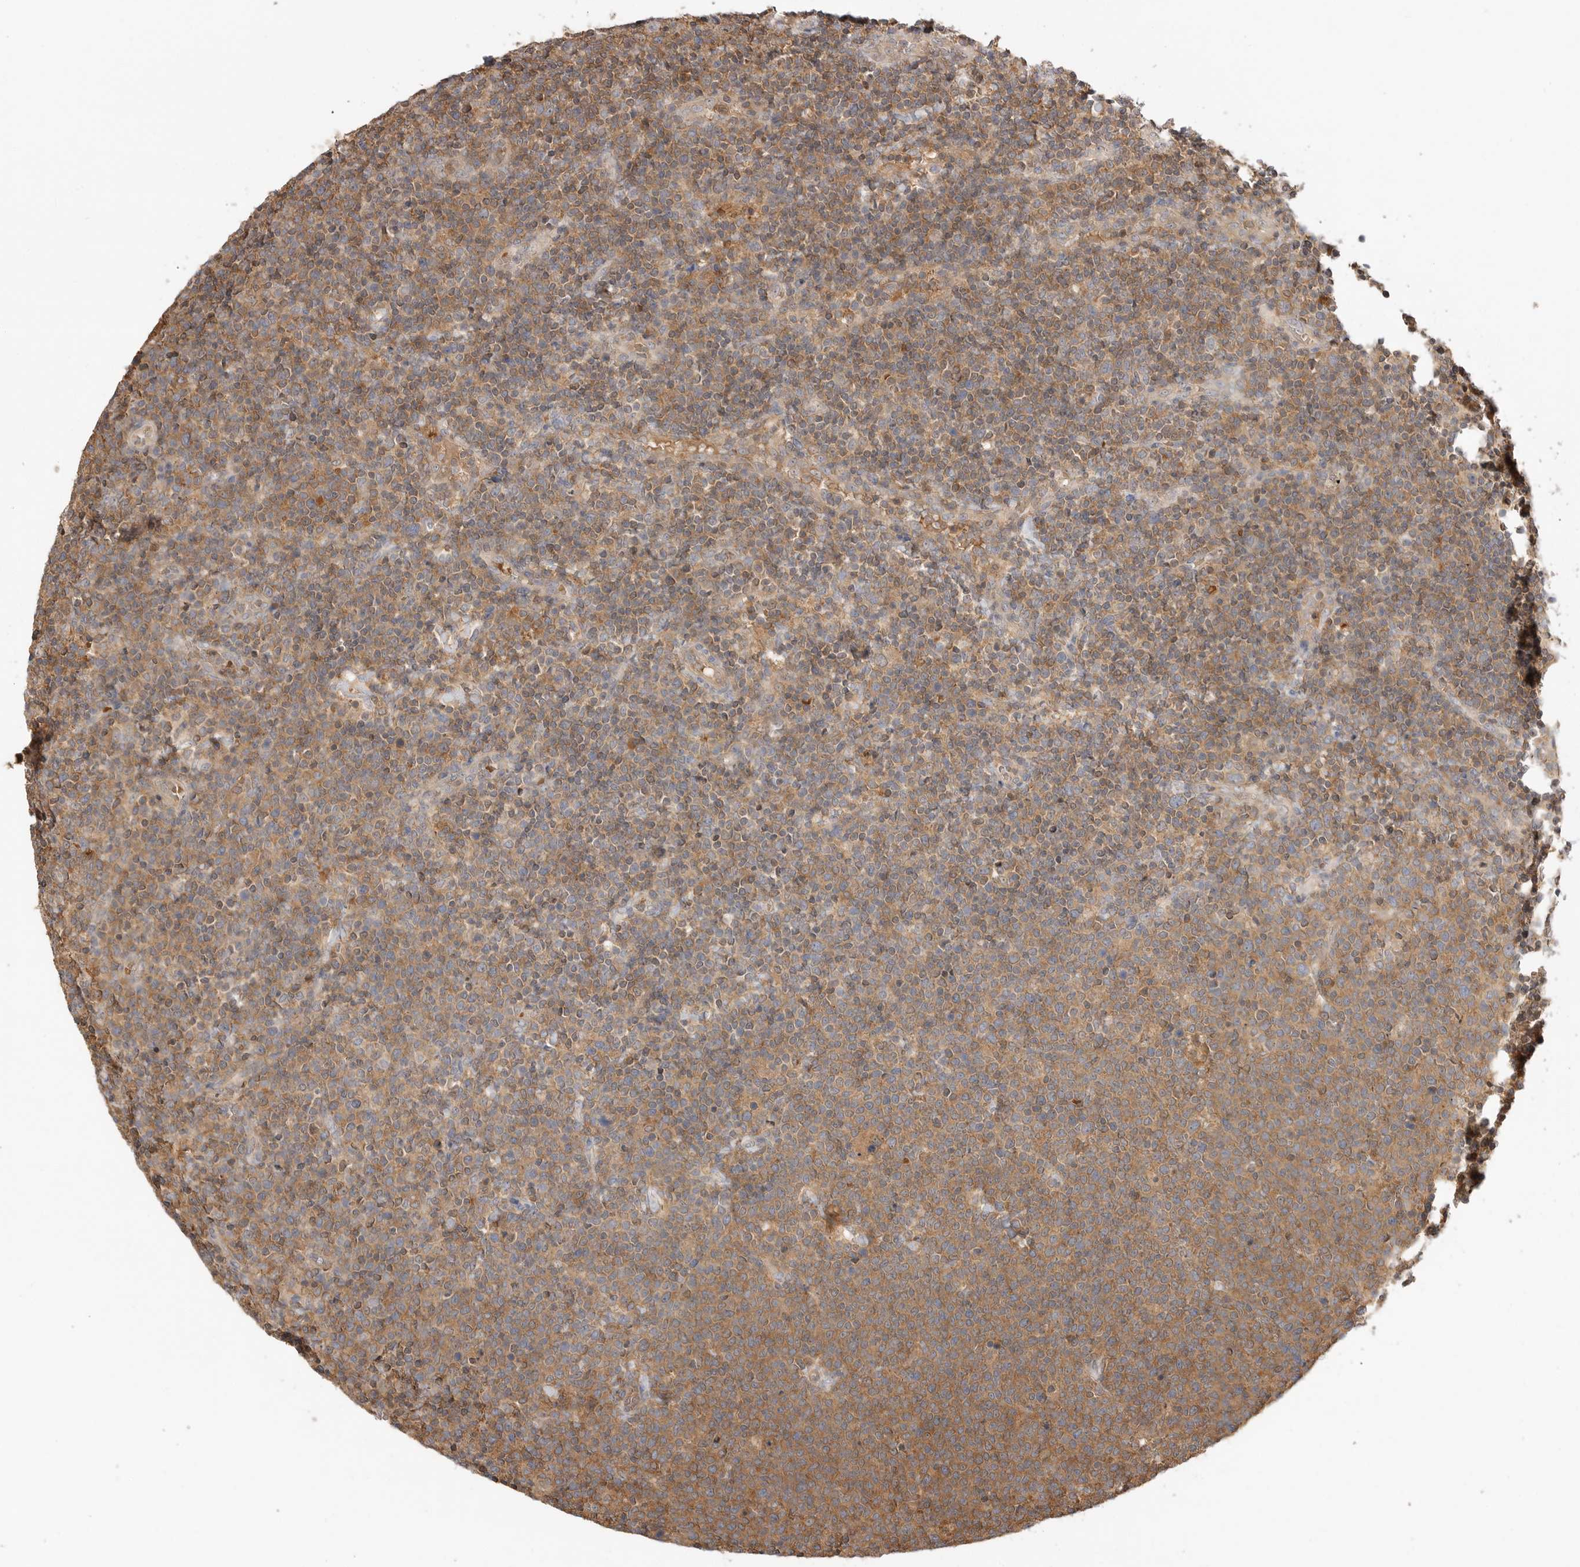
{"staining": {"intensity": "moderate", "quantity": ">75%", "location": "cytoplasmic/membranous"}, "tissue": "lymphoma", "cell_type": "Tumor cells", "image_type": "cancer", "snomed": [{"axis": "morphology", "description": "Malignant lymphoma, non-Hodgkin's type, High grade"}, {"axis": "topography", "description": "Lymph node"}], "caption": "Lymphoma was stained to show a protein in brown. There is medium levels of moderate cytoplasmic/membranous expression in approximately >75% of tumor cells.", "gene": "CLDN12", "patient": {"sex": "male", "age": 61}}